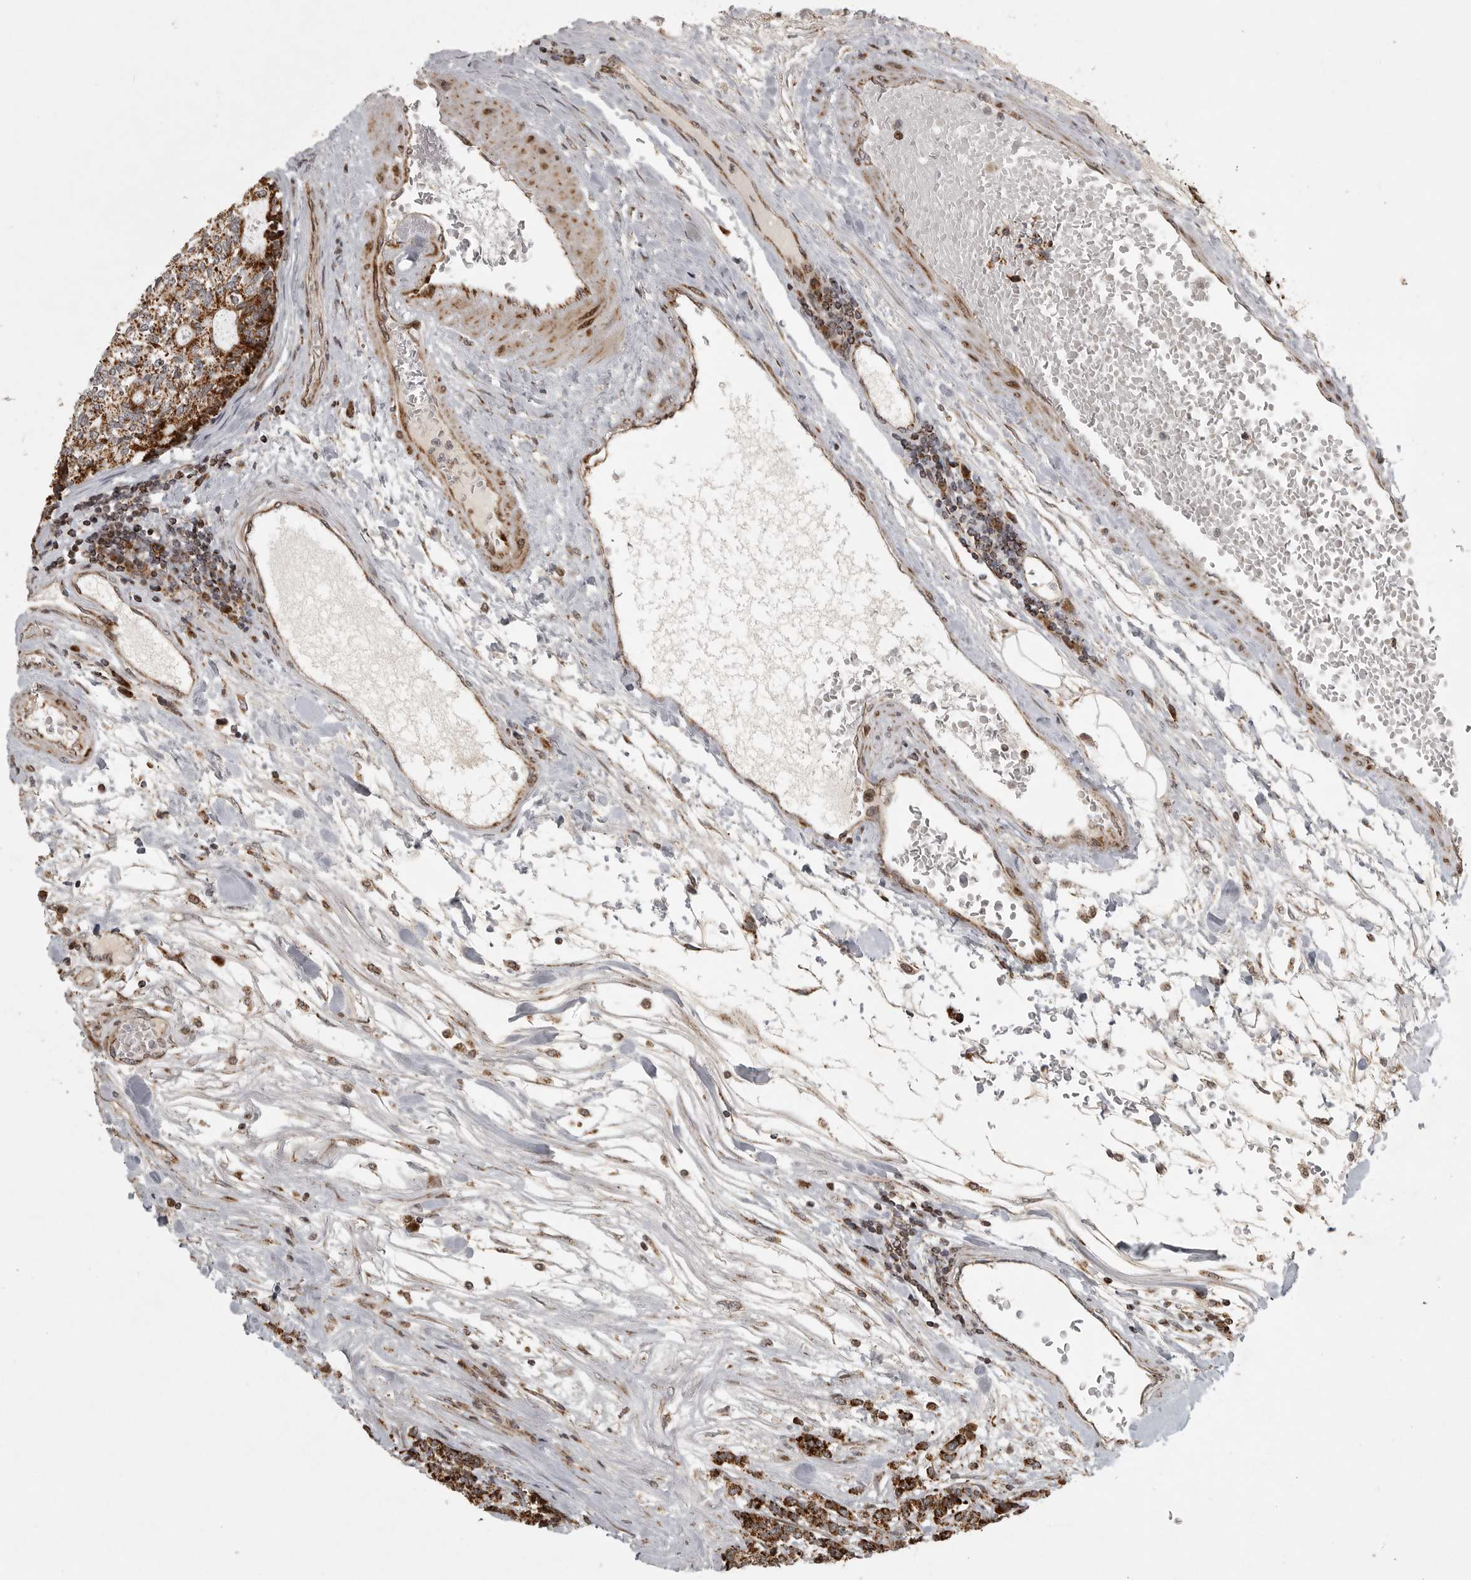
{"staining": {"intensity": "moderate", "quantity": ">75%", "location": "cytoplasmic/membranous"}, "tissue": "carcinoid", "cell_type": "Tumor cells", "image_type": "cancer", "snomed": [{"axis": "morphology", "description": "Carcinoid, malignant, NOS"}, {"axis": "topography", "description": "Pancreas"}], "caption": "Immunohistochemistry (IHC) (DAB (3,3'-diaminobenzidine)) staining of human carcinoid shows moderate cytoplasmic/membranous protein expression in approximately >75% of tumor cells. (DAB IHC, brown staining for protein, blue staining for nuclei).", "gene": "NARS2", "patient": {"sex": "female", "age": 54}}